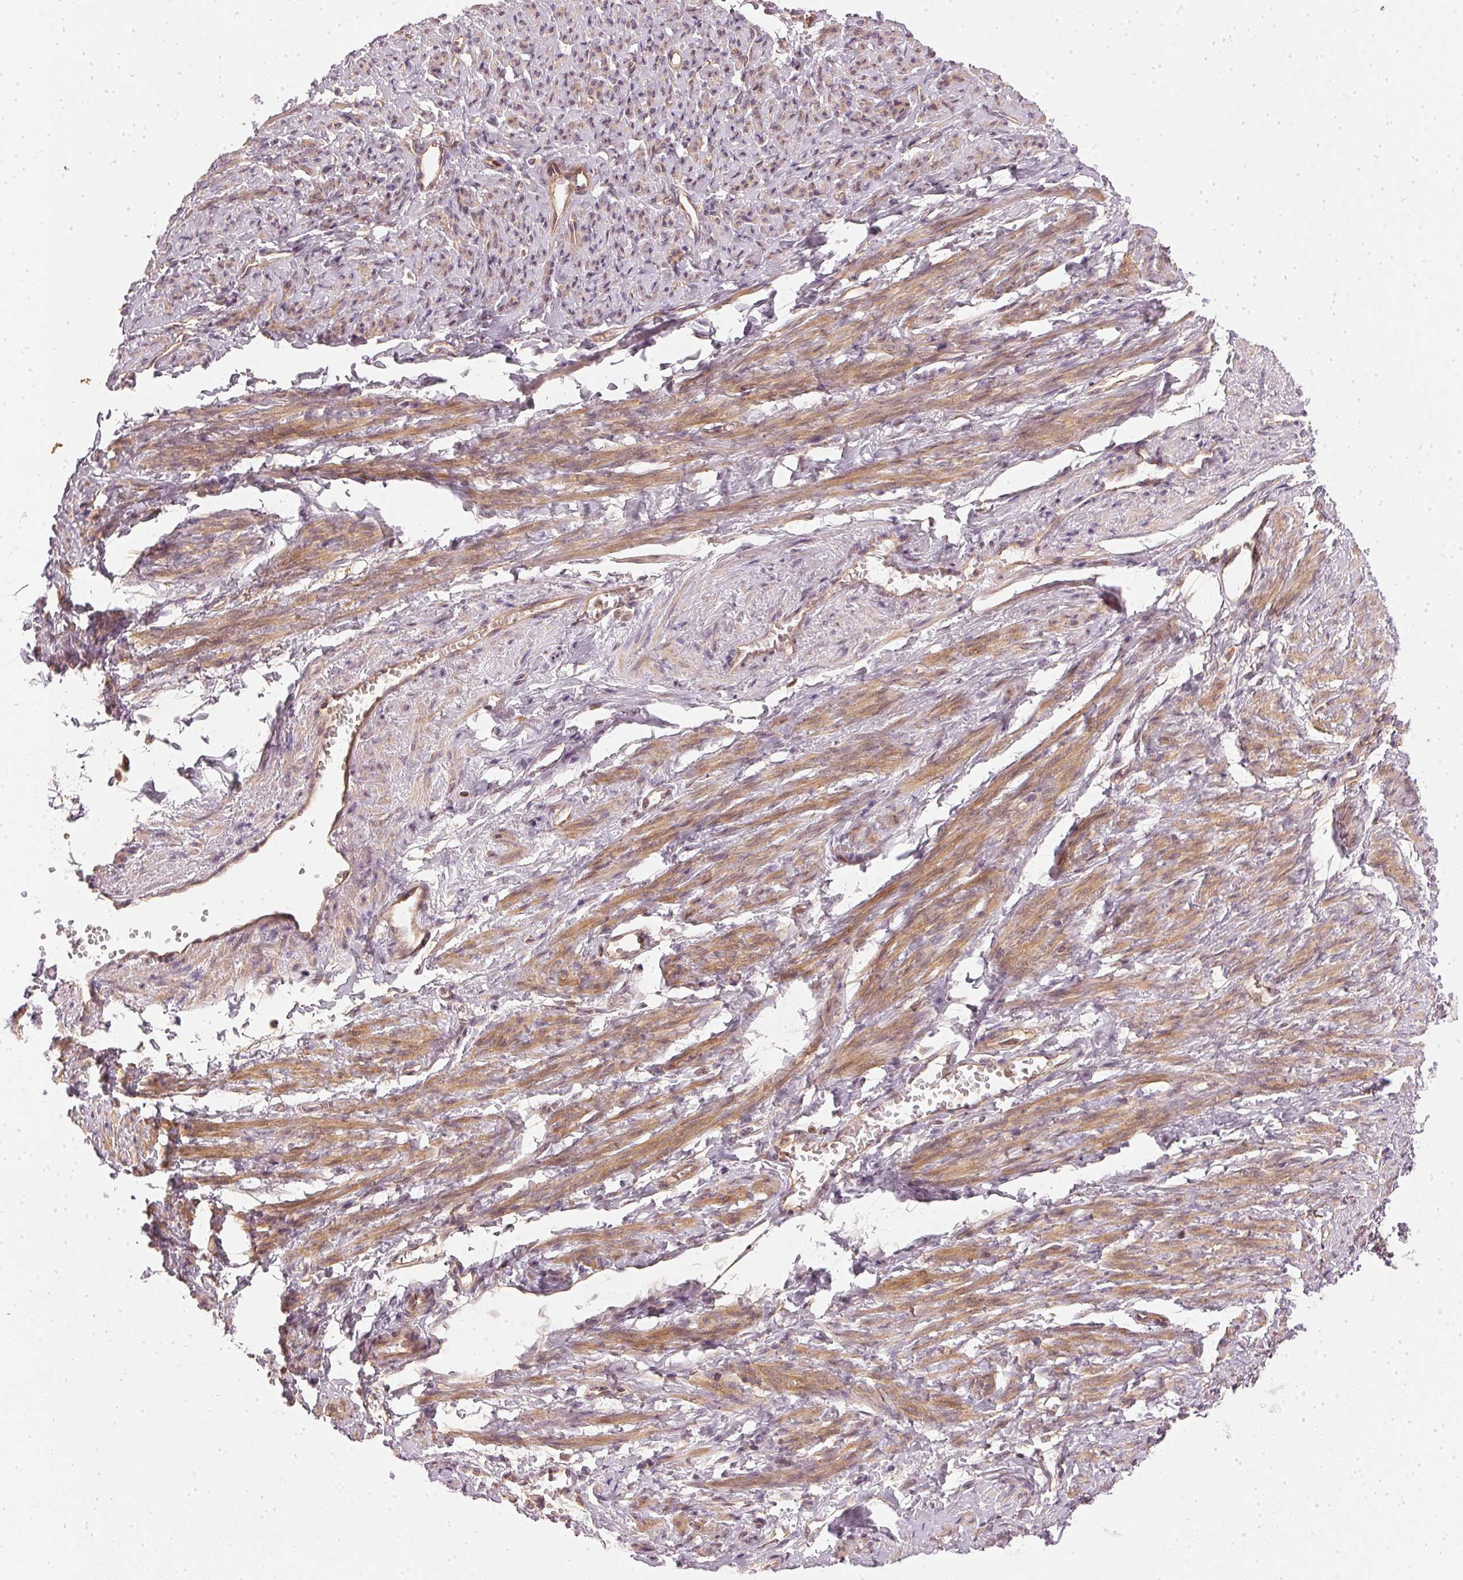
{"staining": {"intensity": "moderate", "quantity": ">75%", "location": "cytoplasmic/membranous"}, "tissue": "smooth muscle", "cell_type": "Smooth muscle cells", "image_type": "normal", "snomed": [{"axis": "morphology", "description": "Normal tissue, NOS"}, {"axis": "topography", "description": "Smooth muscle"}], "caption": "This photomicrograph exhibits IHC staining of normal human smooth muscle, with medium moderate cytoplasmic/membranous positivity in approximately >75% of smooth muscle cells.", "gene": "NADK2", "patient": {"sex": "female", "age": 65}}